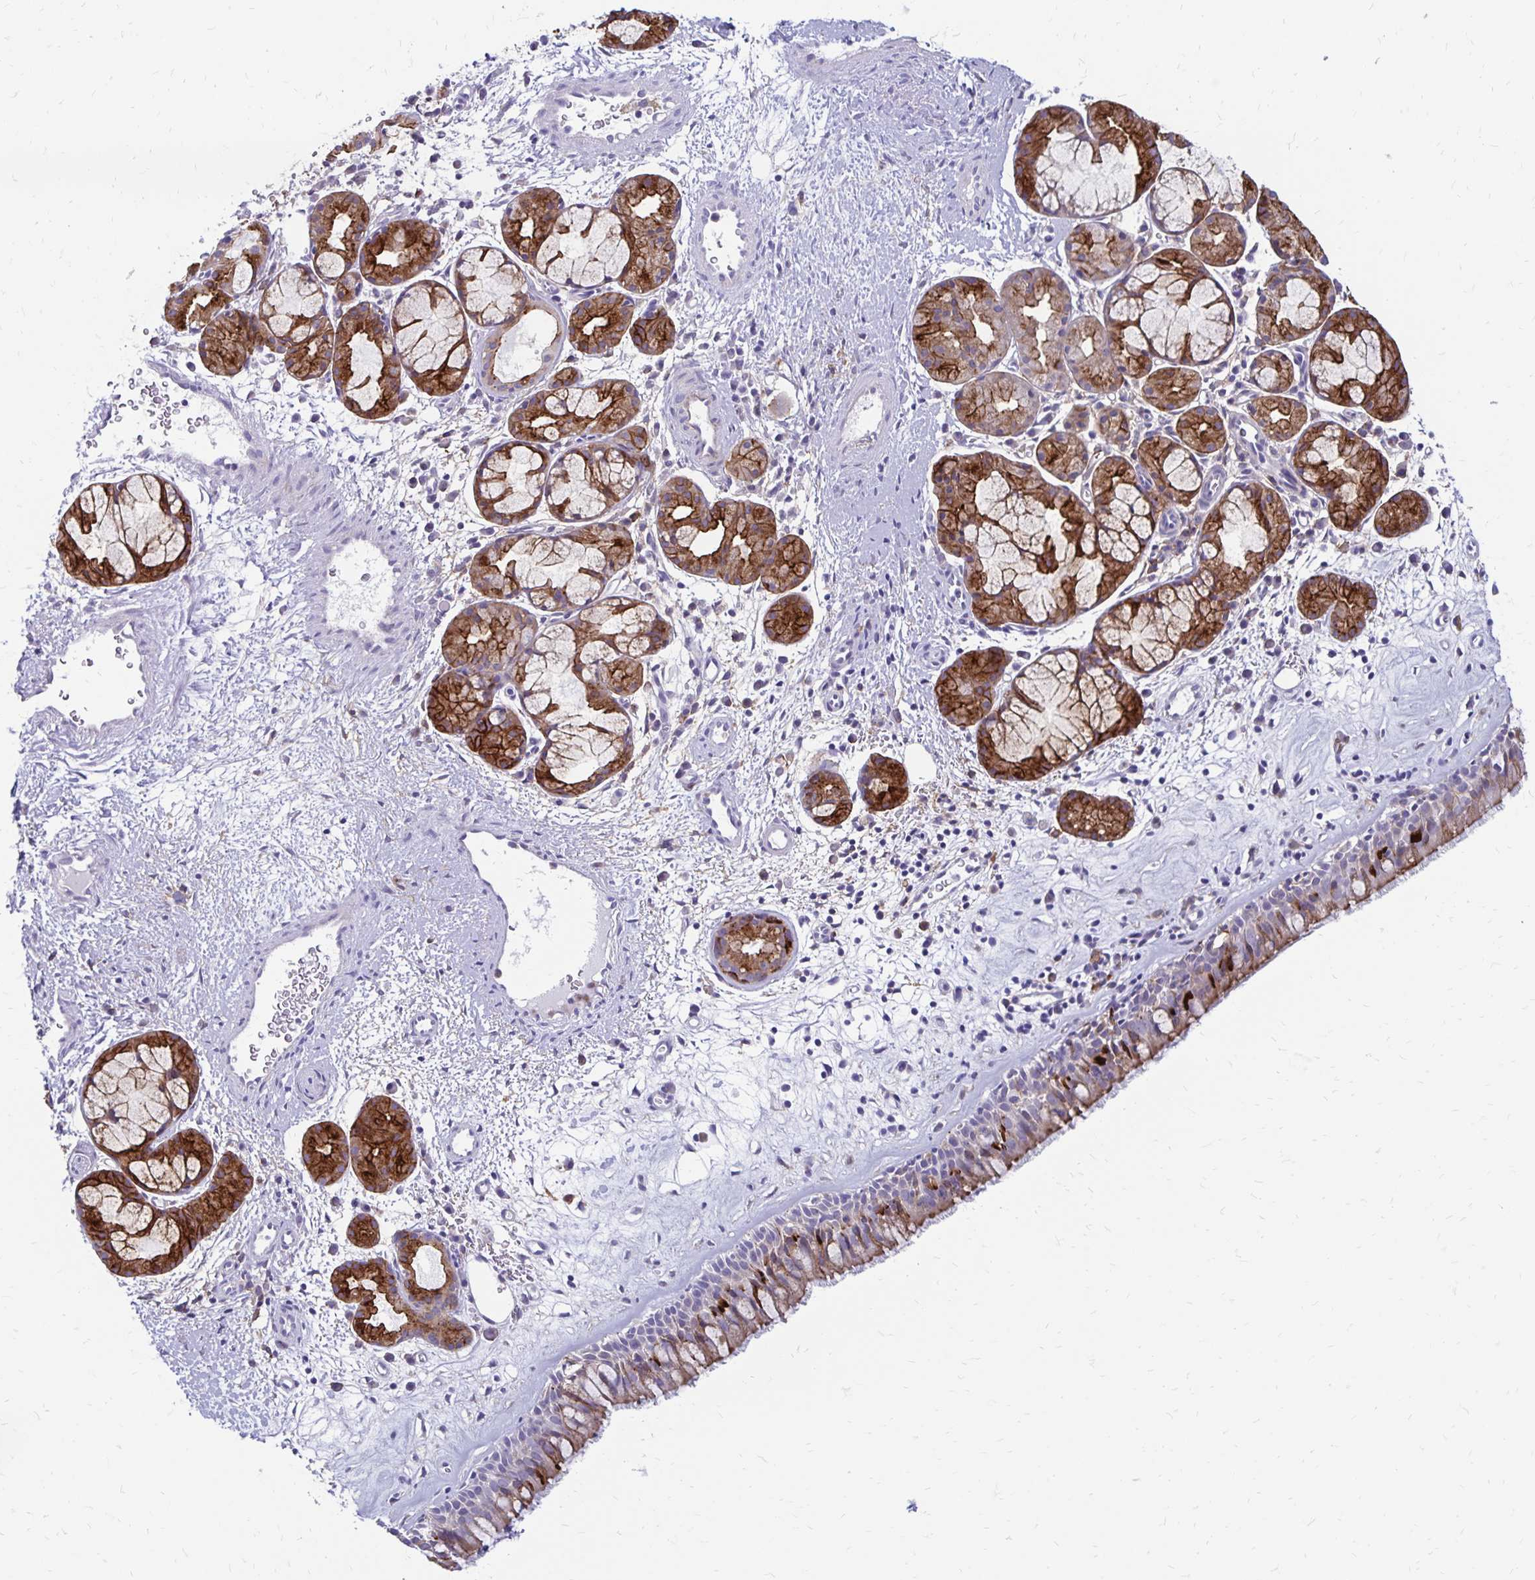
{"staining": {"intensity": "moderate", "quantity": "25%-75%", "location": "cytoplasmic/membranous"}, "tissue": "nasopharynx", "cell_type": "Respiratory epithelial cells", "image_type": "normal", "snomed": [{"axis": "morphology", "description": "Normal tissue, NOS"}, {"axis": "topography", "description": "Nasopharynx"}], "caption": "The immunohistochemical stain shows moderate cytoplasmic/membranous expression in respiratory epithelial cells of normal nasopharynx. (Stains: DAB in brown, nuclei in blue, Microscopy: brightfield microscopy at high magnification).", "gene": "TNS3", "patient": {"sex": "male", "age": 65}}